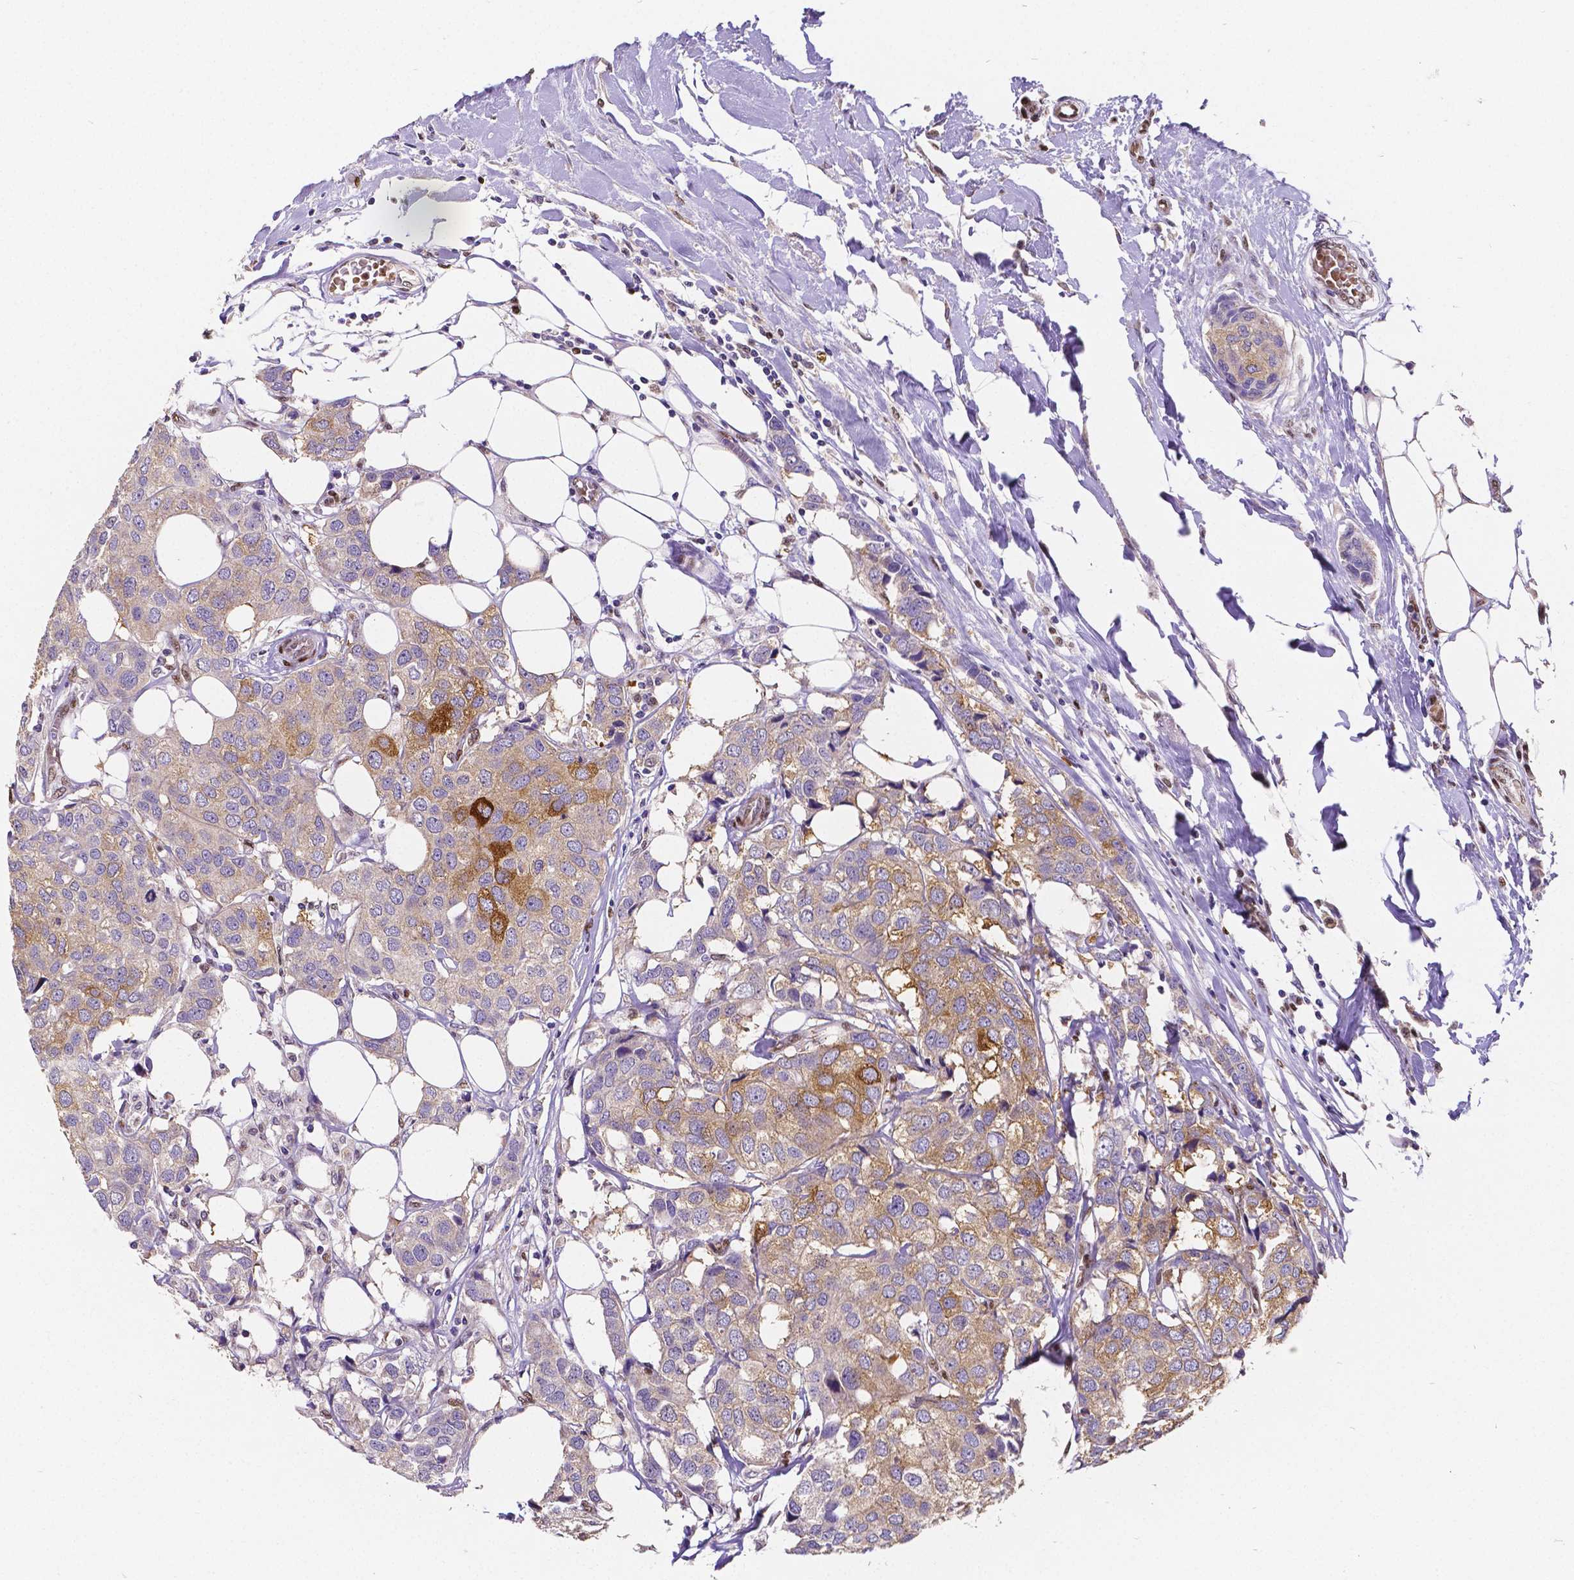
{"staining": {"intensity": "strong", "quantity": "<25%", "location": "cytoplasmic/membranous"}, "tissue": "breast cancer", "cell_type": "Tumor cells", "image_type": "cancer", "snomed": [{"axis": "morphology", "description": "Duct carcinoma"}, {"axis": "topography", "description": "Breast"}], "caption": "This micrograph exhibits IHC staining of invasive ductal carcinoma (breast), with medium strong cytoplasmic/membranous positivity in about <25% of tumor cells.", "gene": "MEF2C", "patient": {"sex": "female", "age": 80}}